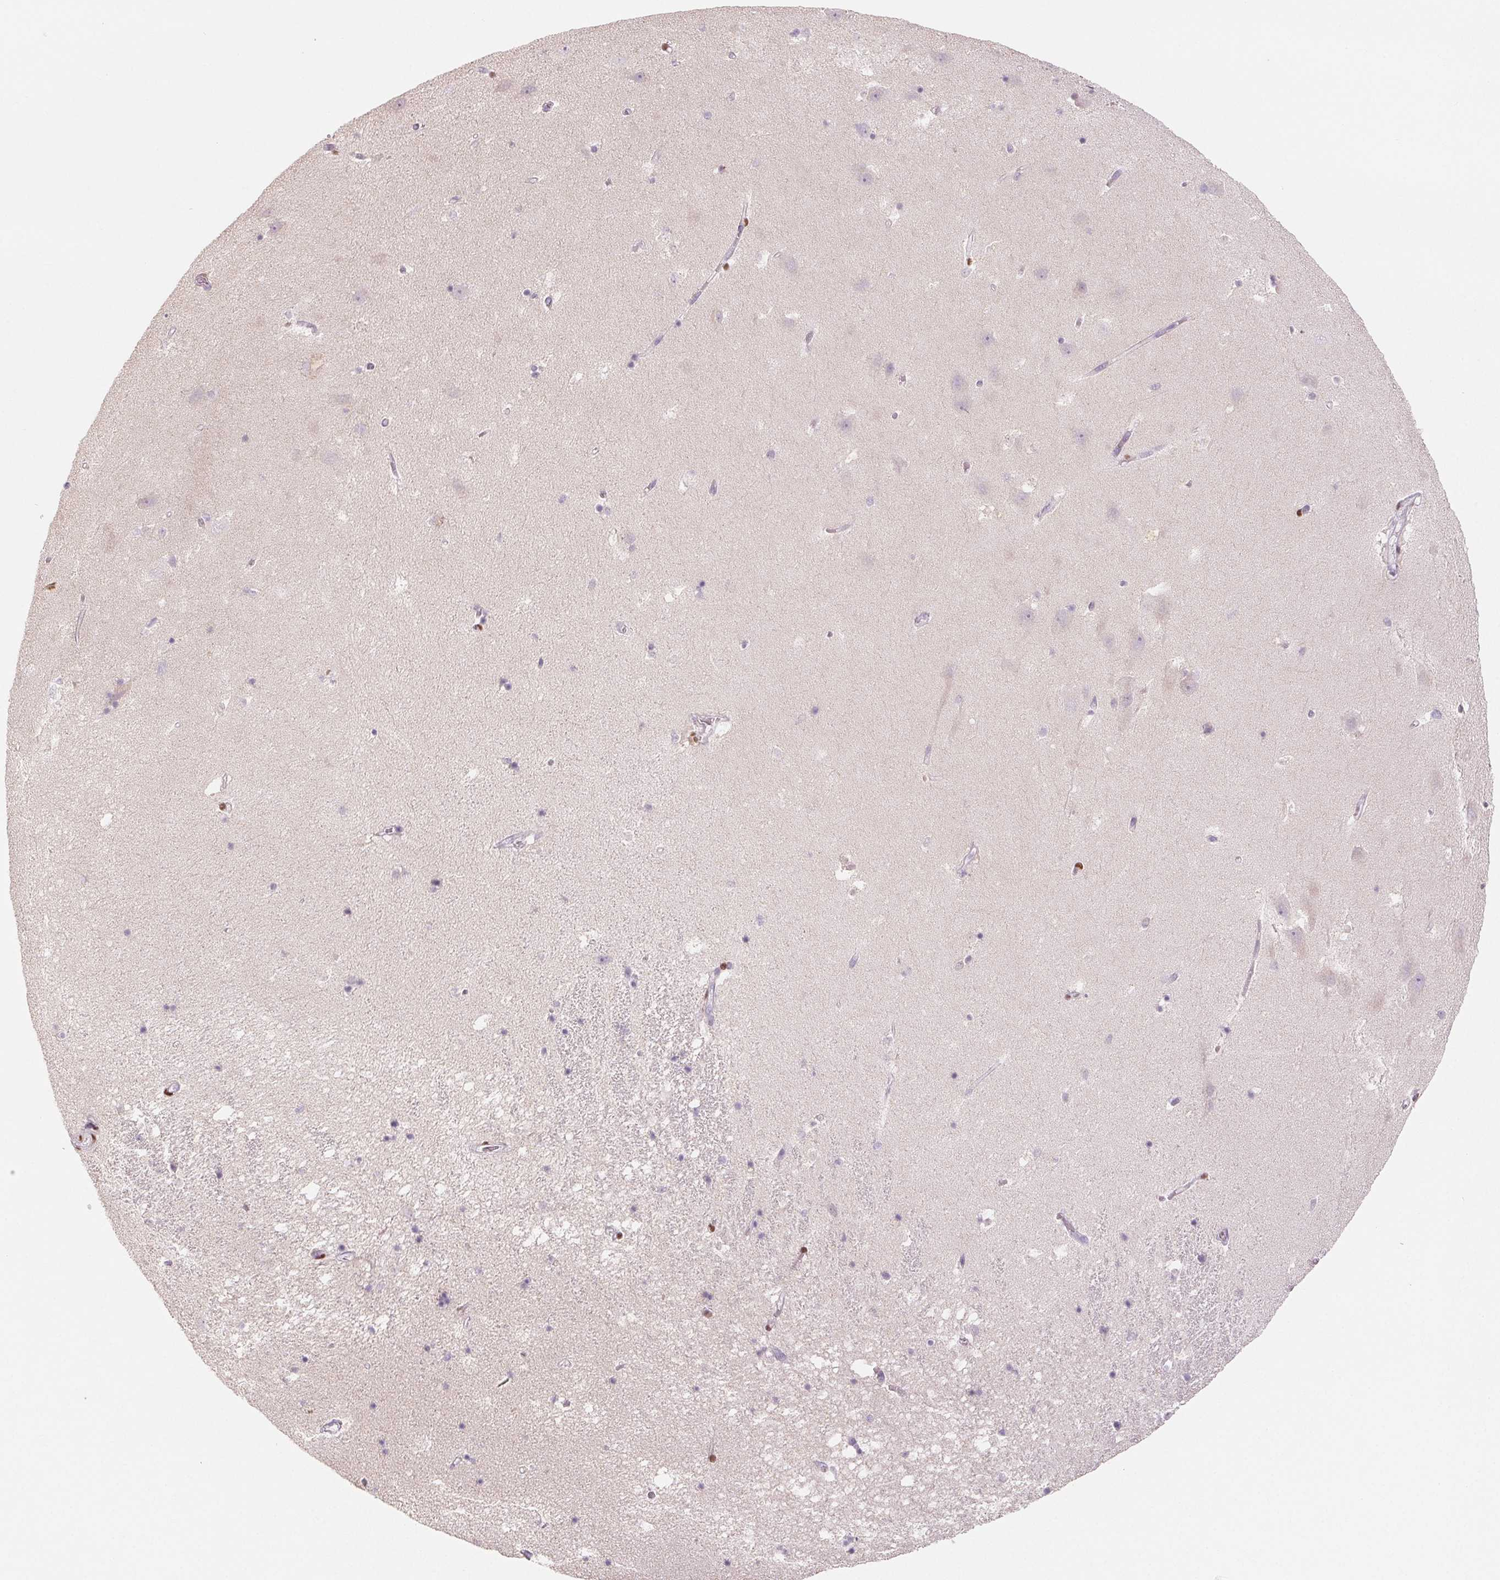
{"staining": {"intensity": "negative", "quantity": "none", "location": "none"}, "tissue": "hippocampus", "cell_type": "Glial cells", "image_type": "normal", "snomed": [{"axis": "morphology", "description": "Normal tissue, NOS"}, {"axis": "topography", "description": "Hippocampus"}], "caption": "This is a micrograph of immunohistochemistry (IHC) staining of unremarkable hippocampus, which shows no positivity in glial cells.", "gene": "SMARCD3", "patient": {"sex": "male", "age": 58}}